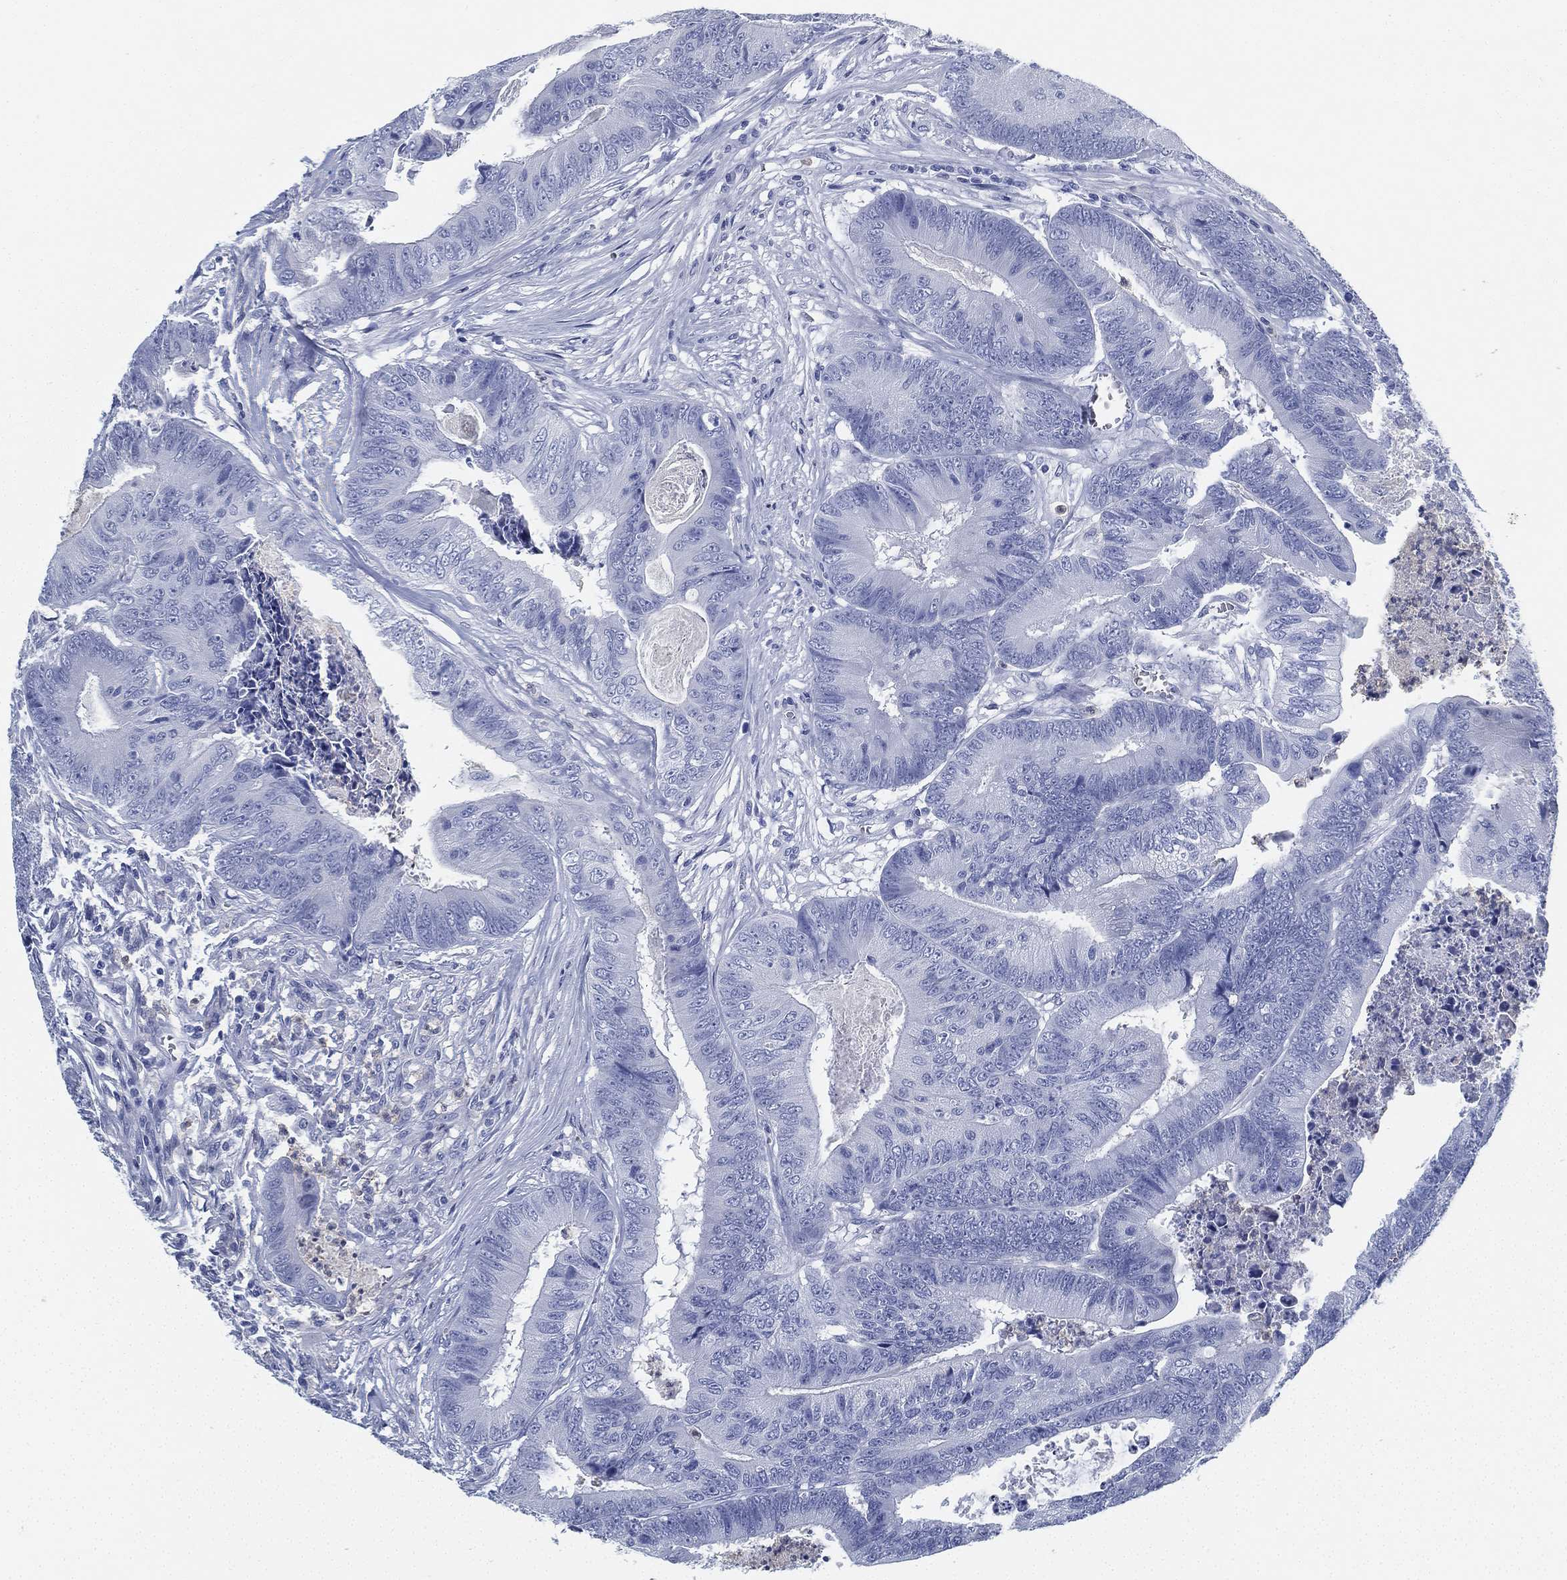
{"staining": {"intensity": "negative", "quantity": "none", "location": "none"}, "tissue": "colorectal cancer", "cell_type": "Tumor cells", "image_type": "cancer", "snomed": [{"axis": "morphology", "description": "Adenocarcinoma, NOS"}, {"axis": "topography", "description": "Colon"}], "caption": "Protein analysis of colorectal cancer shows no significant expression in tumor cells. Brightfield microscopy of IHC stained with DAB (brown) and hematoxylin (blue), captured at high magnification.", "gene": "DEFB121", "patient": {"sex": "male", "age": 84}}